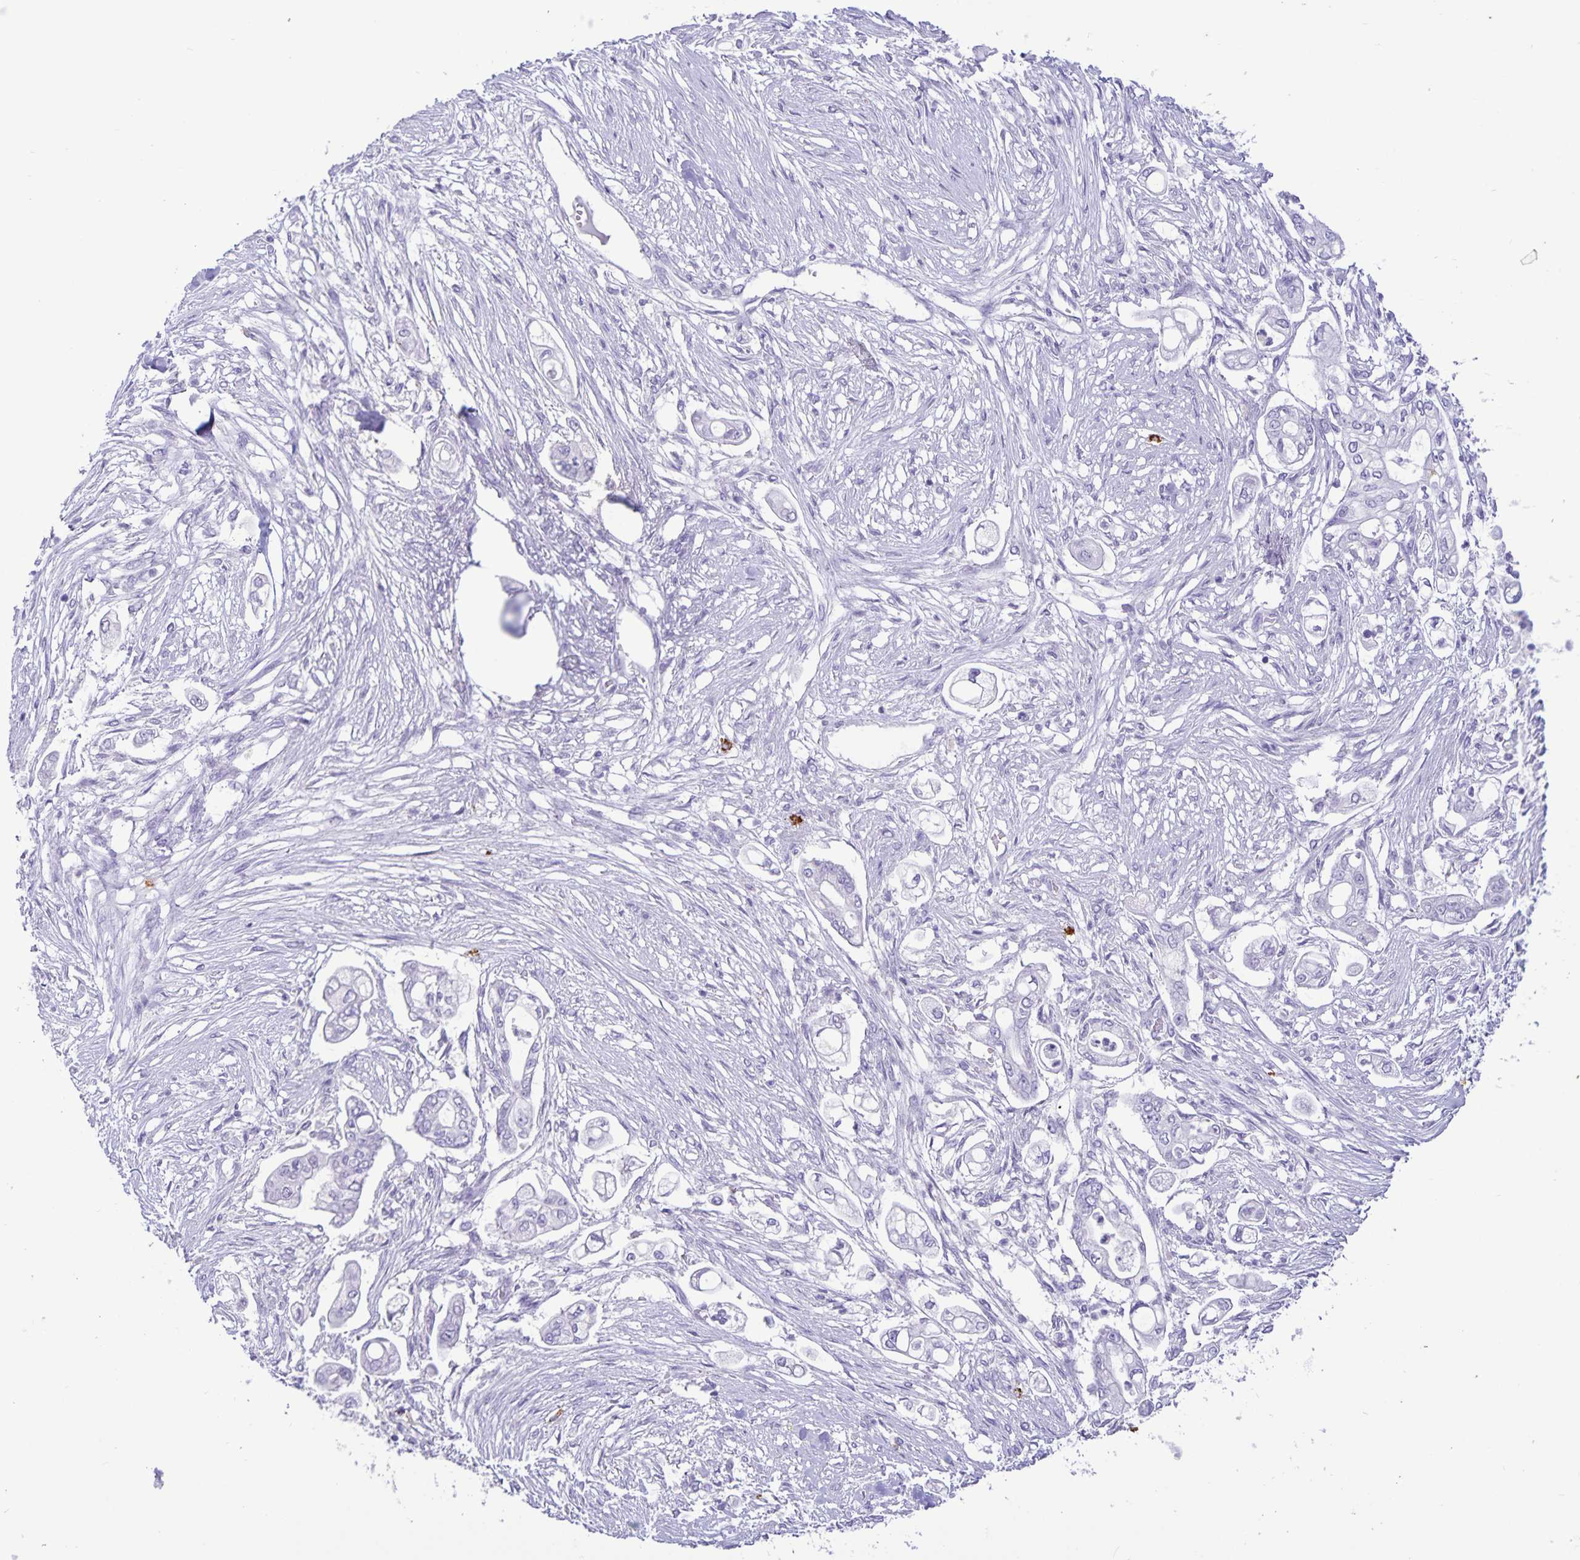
{"staining": {"intensity": "negative", "quantity": "none", "location": "none"}, "tissue": "pancreatic cancer", "cell_type": "Tumor cells", "image_type": "cancer", "snomed": [{"axis": "morphology", "description": "Adenocarcinoma, NOS"}, {"axis": "topography", "description": "Pancreas"}], "caption": "Adenocarcinoma (pancreatic) stained for a protein using IHC reveals no expression tumor cells.", "gene": "IBTK", "patient": {"sex": "female", "age": 69}}